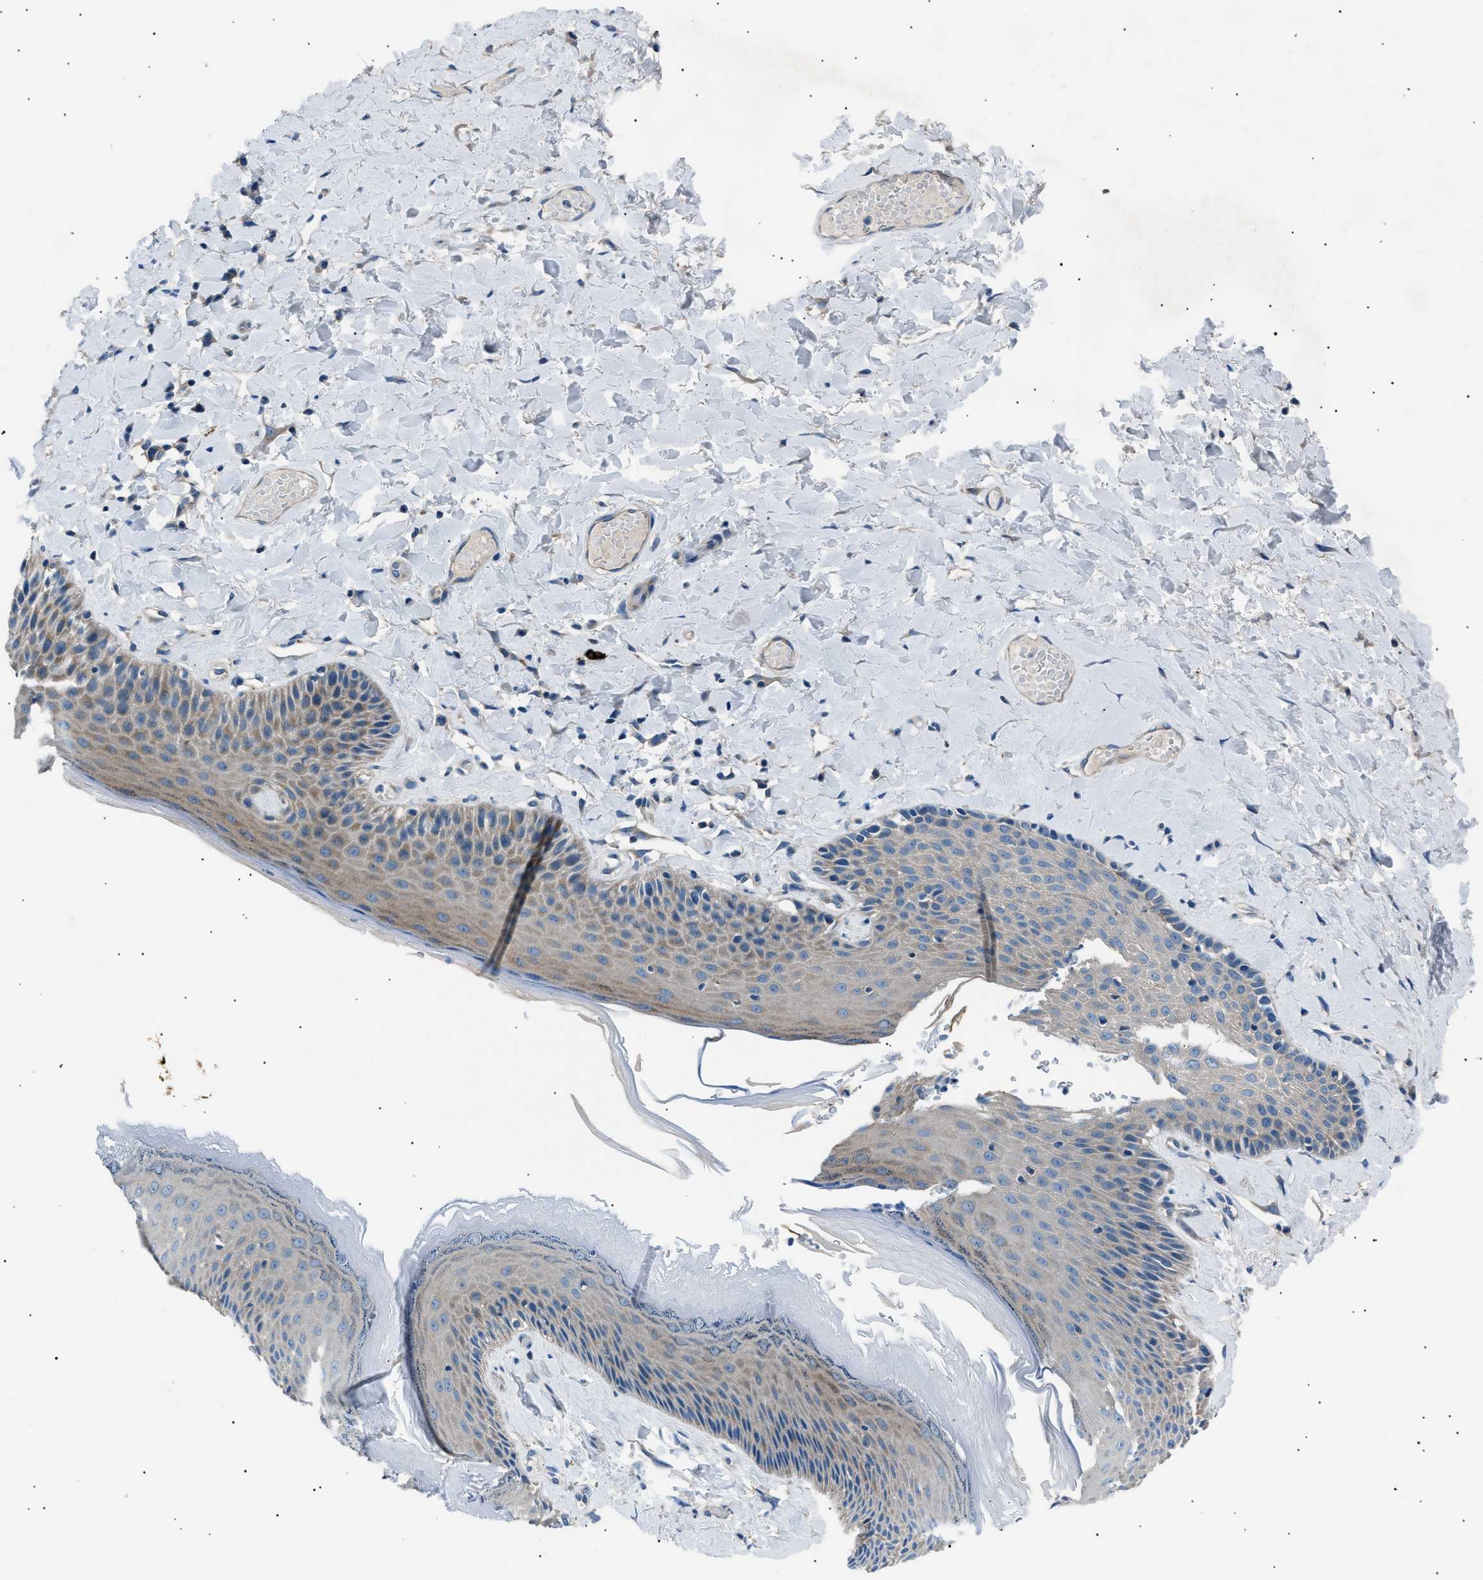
{"staining": {"intensity": "weak", "quantity": "<25%", "location": "cytoplasmic/membranous"}, "tissue": "skin", "cell_type": "Epidermal cells", "image_type": "normal", "snomed": [{"axis": "morphology", "description": "Normal tissue, NOS"}, {"axis": "topography", "description": "Anal"}], "caption": "DAB immunohistochemical staining of unremarkable human skin shows no significant positivity in epidermal cells.", "gene": "LRRC37B", "patient": {"sex": "male", "age": 69}}